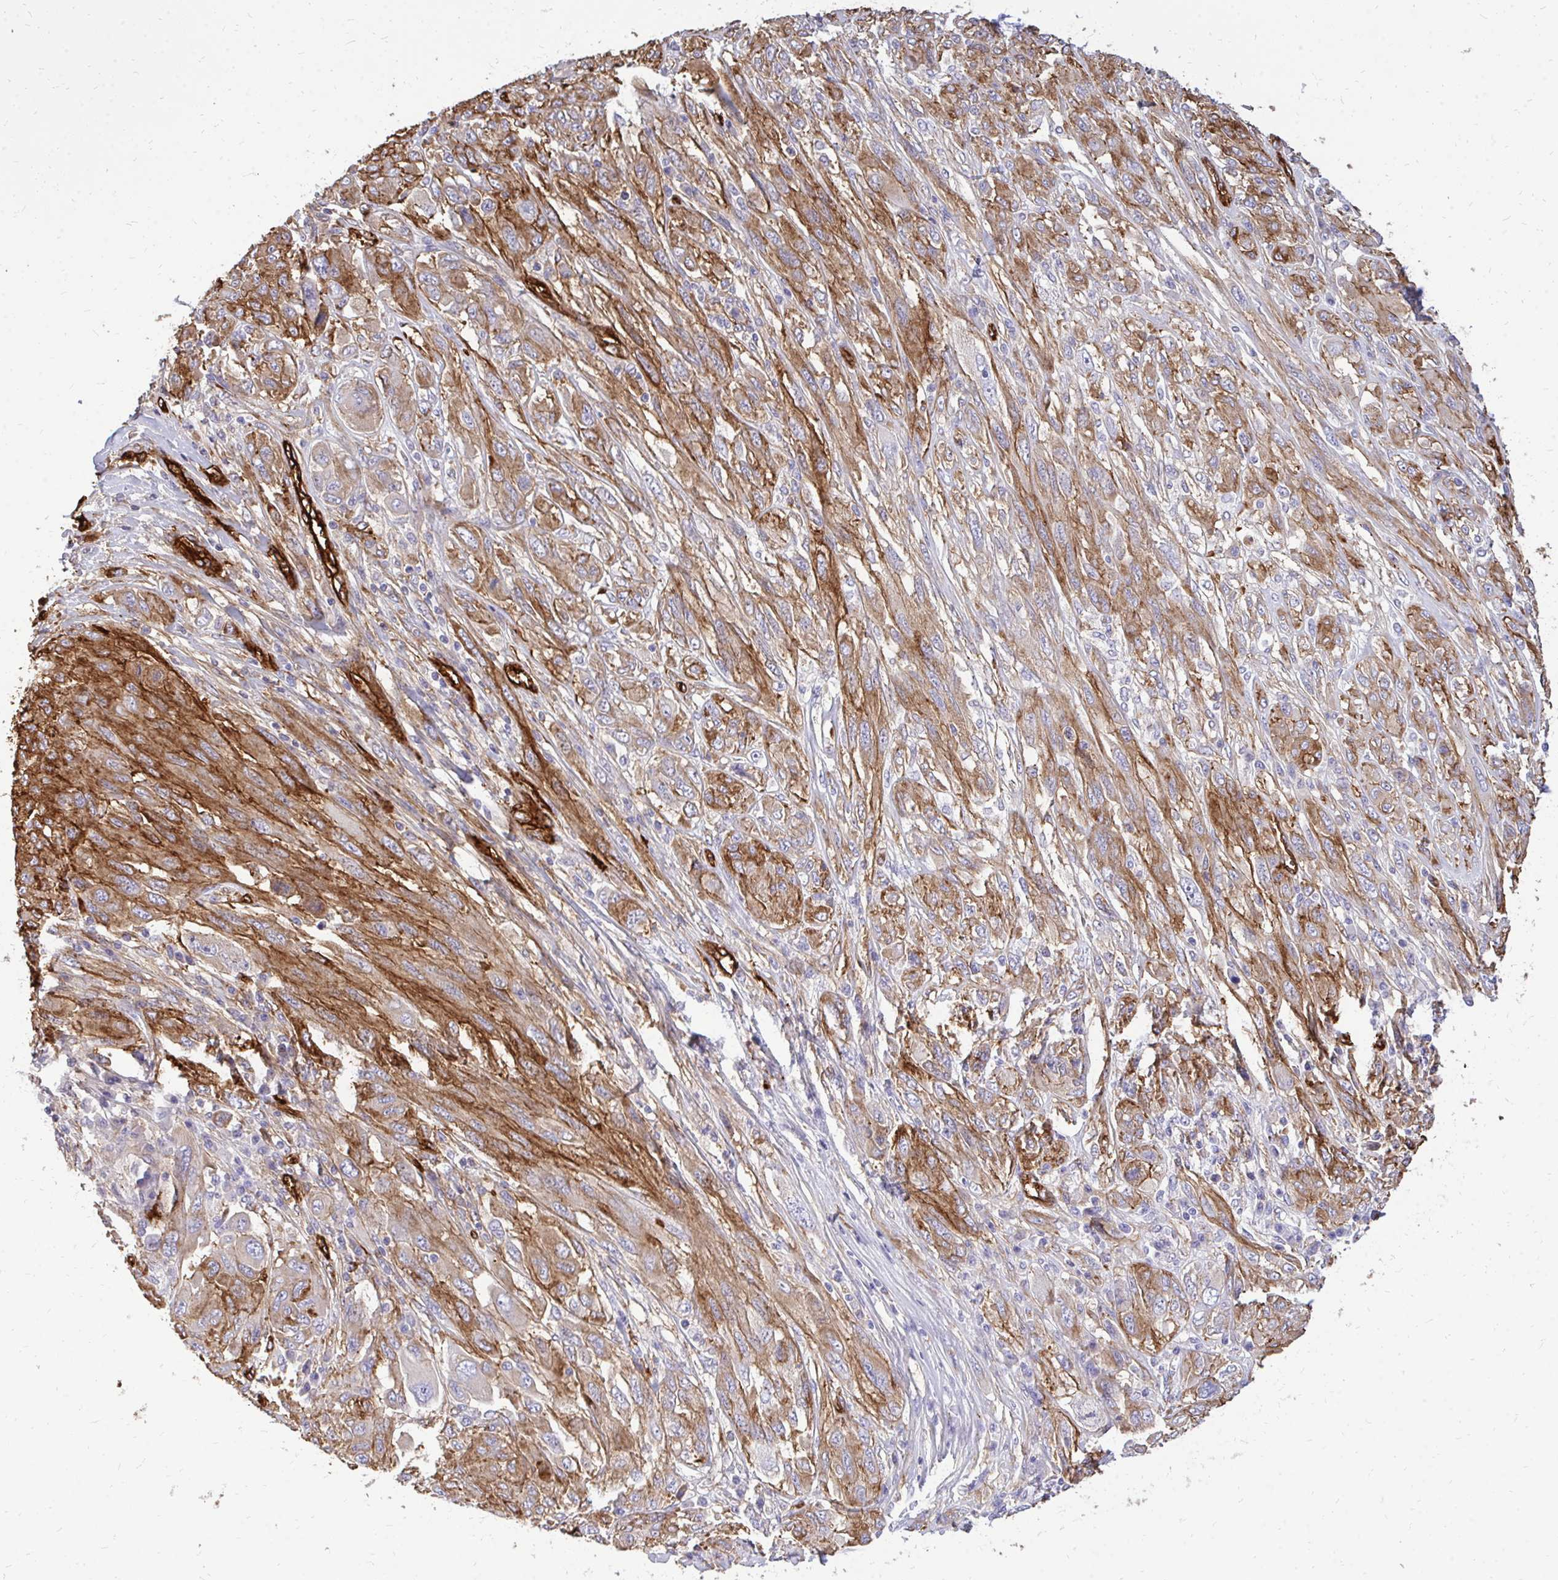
{"staining": {"intensity": "moderate", "quantity": ">75%", "location": "cytoplasmic/membranous"}, "tissue": "melanoma", "cell_type": "Tumor cells", "image_type": "cancer", "snomed": [{"axis": "morphology", "description": "Malignant melanoma, NOS"}, {"axis": "topography", "description": "Skin"}], "caption": "Protein expression analysis of human melanoma reveals moderate cytoplasmic/membranous positivity in approximately >75% of tumor cells.", "gene": "MARCKSL1", "patient": {"sex": "female", "age": 91}}